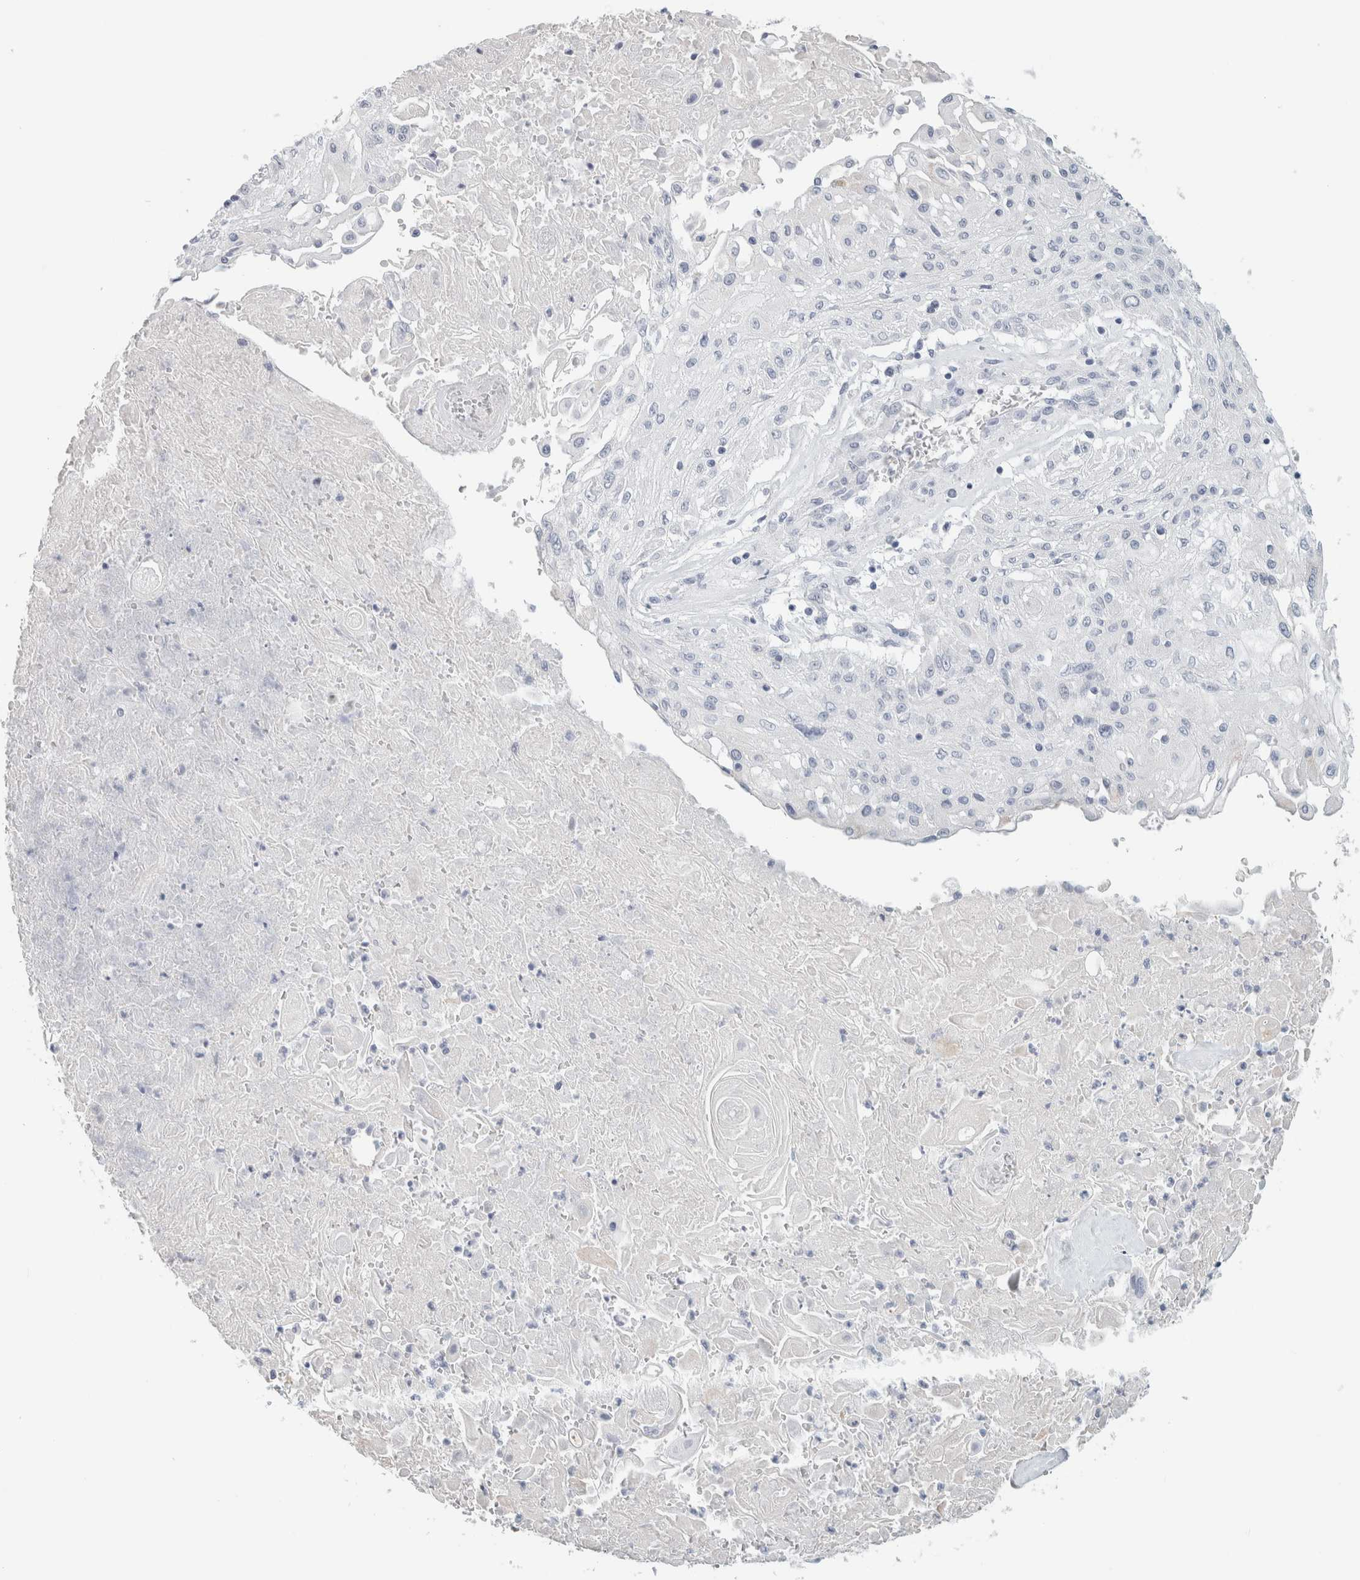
{"staining": {"intensity": "negative", "quantity": "none", "location": "none"}, "tissue": "skin cancer", "cell_type": "Tumor cells", "image_type": "cancer", "snomed": [{"axis": "morphology", "description": "Squamous cell carcinoma, NOS"}, {"axis": "topography", "description": "Skin"}], "caption": "Tumor cells are negative for protein expression in human skin cancer (squamous cell carcinoma). Nuclei are stained in blue.", "gene": "IL6", "patient": {"sex": "male", "age": 75}}